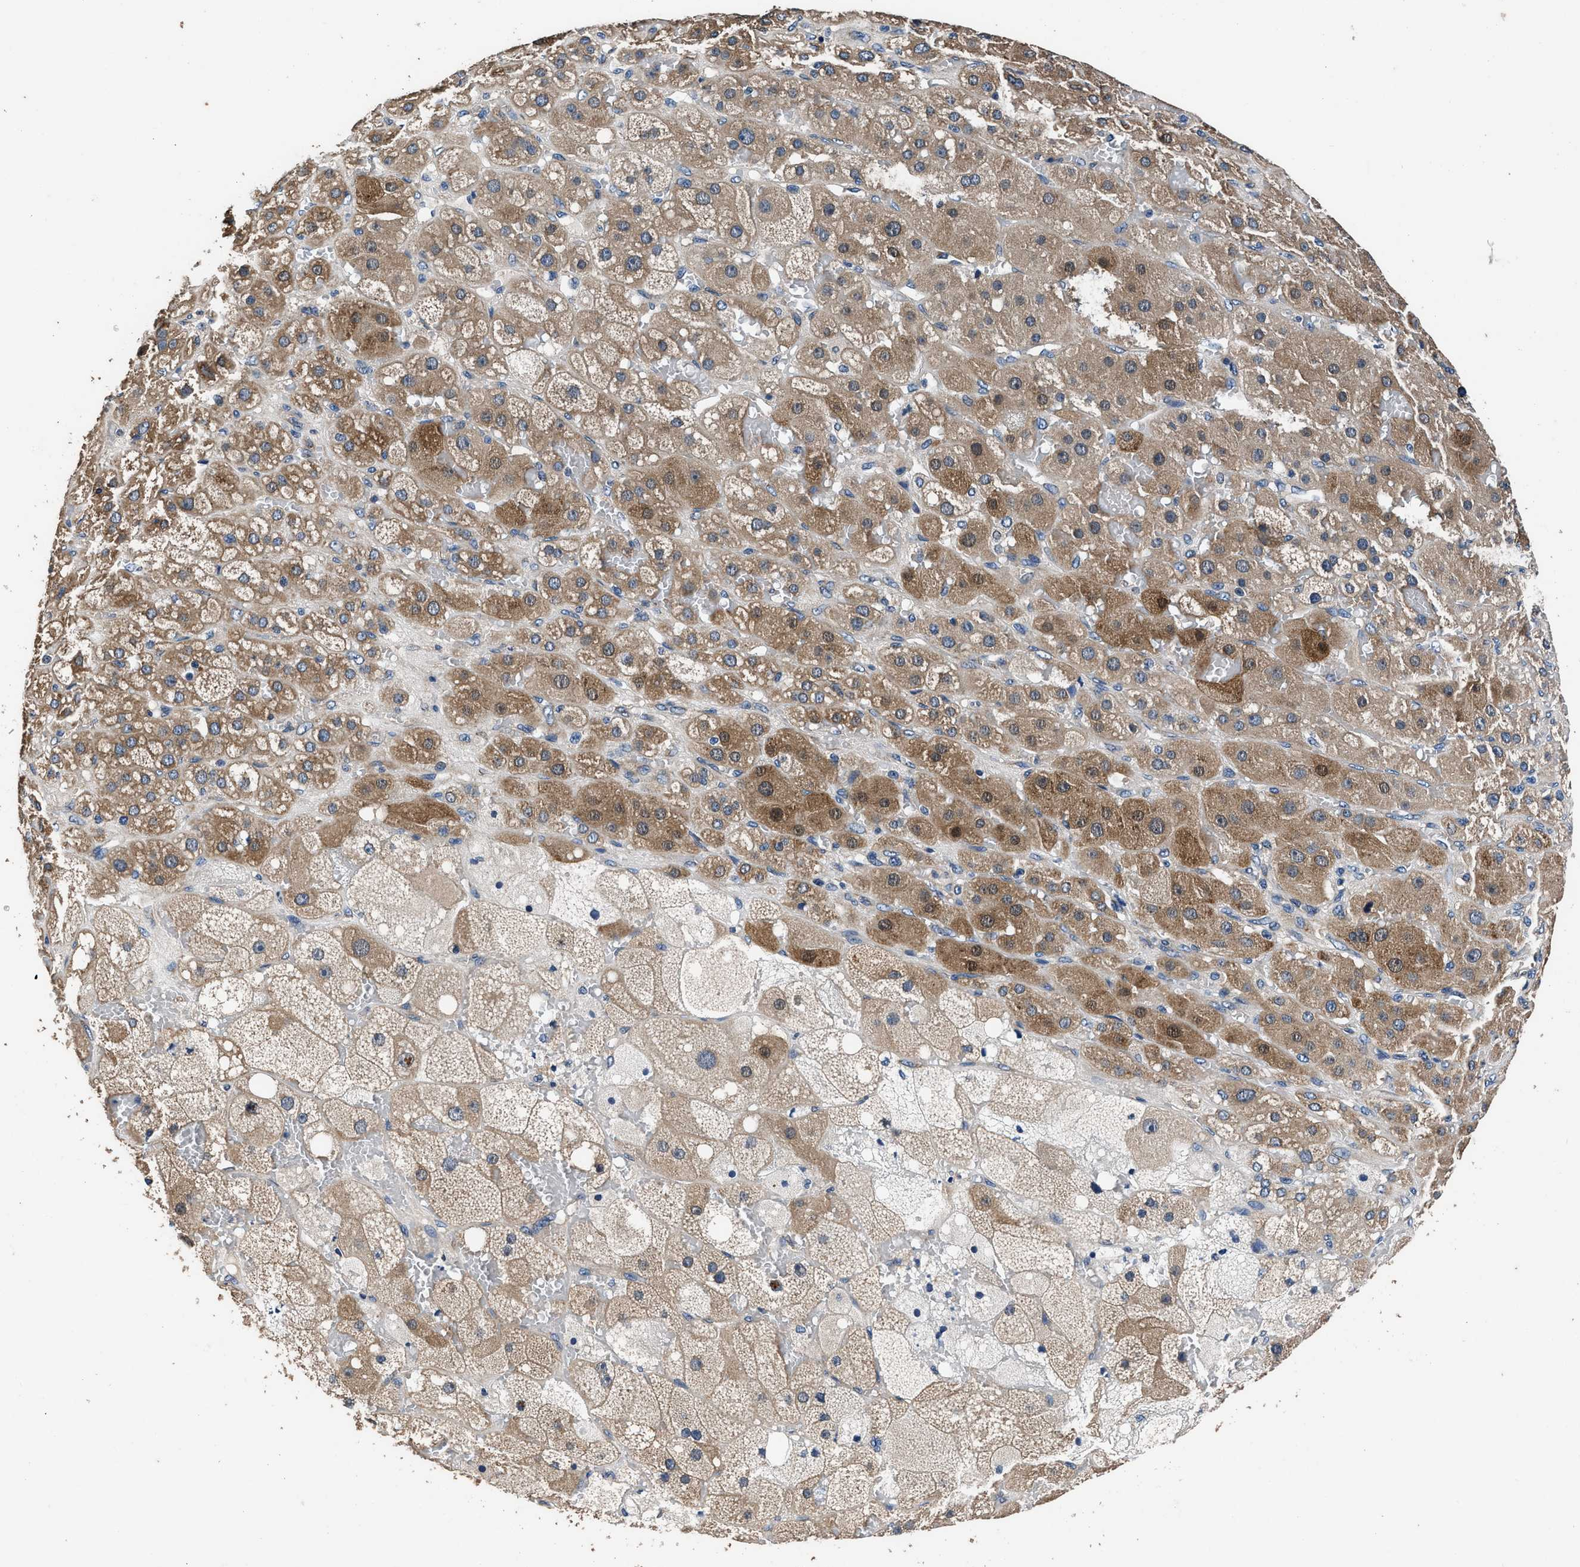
{"staining": {"intensity": "moderate", "quantity": ">75%", "location": "cytoplasmic/membranous"}, "tissue": "adrenal gland", "cell_type": "Glandular cells", "image_type": "normal", "snomed": [{"axis": "morphology", "description": "Normal tissue, NOS"}, {"axis": "topography", "description": "Adrenal gland"}], "caption": "Immunohistochemical staining of unremarkable adrenal gland shows medium levels of moderate cytoplasmic/membranous positivity in approximately >75% of glandular cells.", "gene": "DHRS7B", "patient": {"sex": "female", "age": 47}}